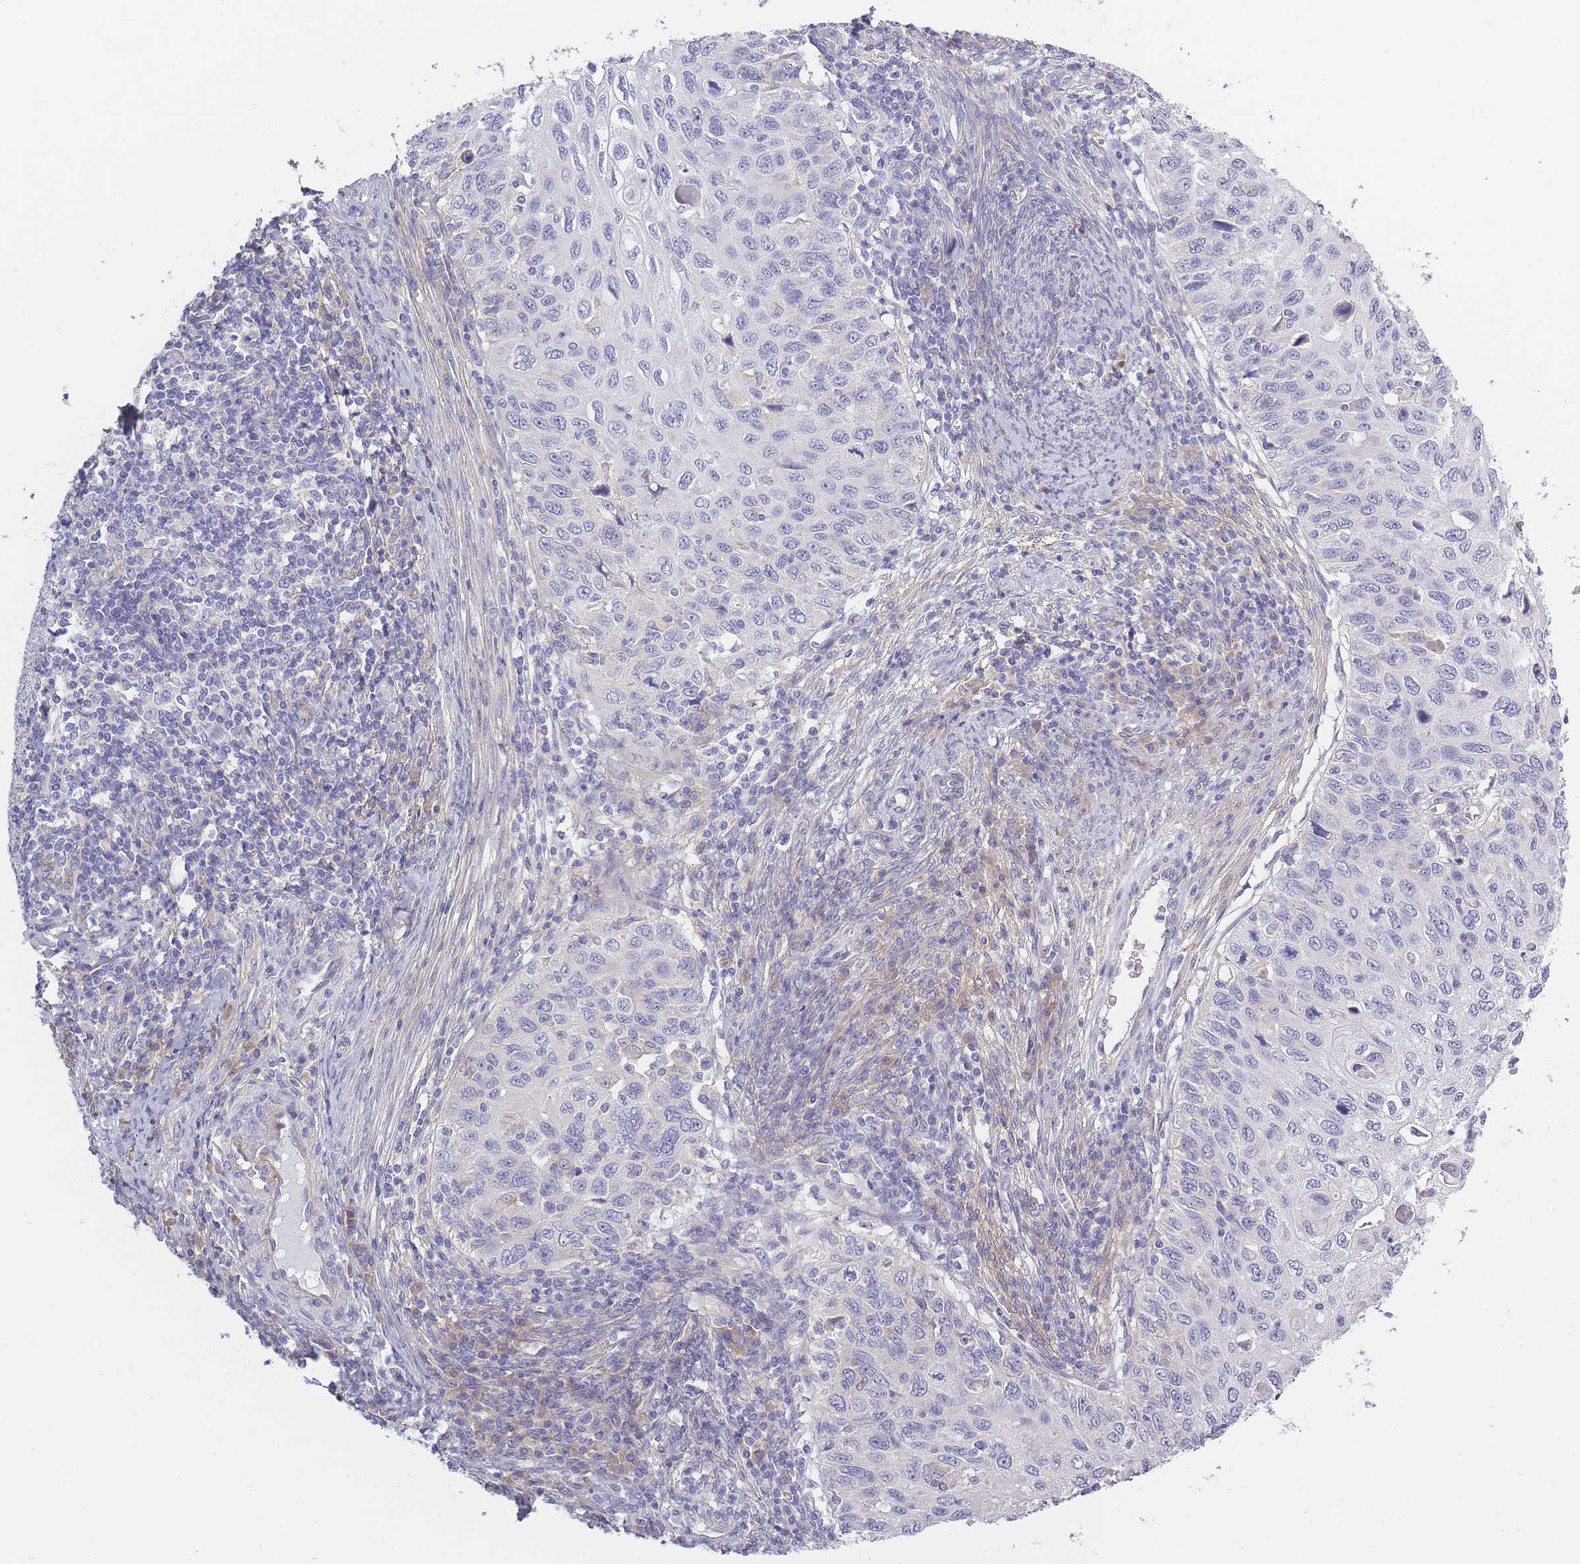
{"staining": {"intensity": "negative", "quantity": "none", "location": "none"}, "tissue": "cervical cancer", "cell_type": "Tumor cells", "image_type": "cancer", "snomed": [{"axis": "morphology", "description": "Squamous cell carcinoma, NOS"}, {"axis": "topography", "description": "Cervix"}], "caption": "Histopathology image shows no significant protein staining in tumor cells of cervical squamous cell carcinoma.", "gene": "AP3M2", "patient": {"sex": "female", "age": 70}}